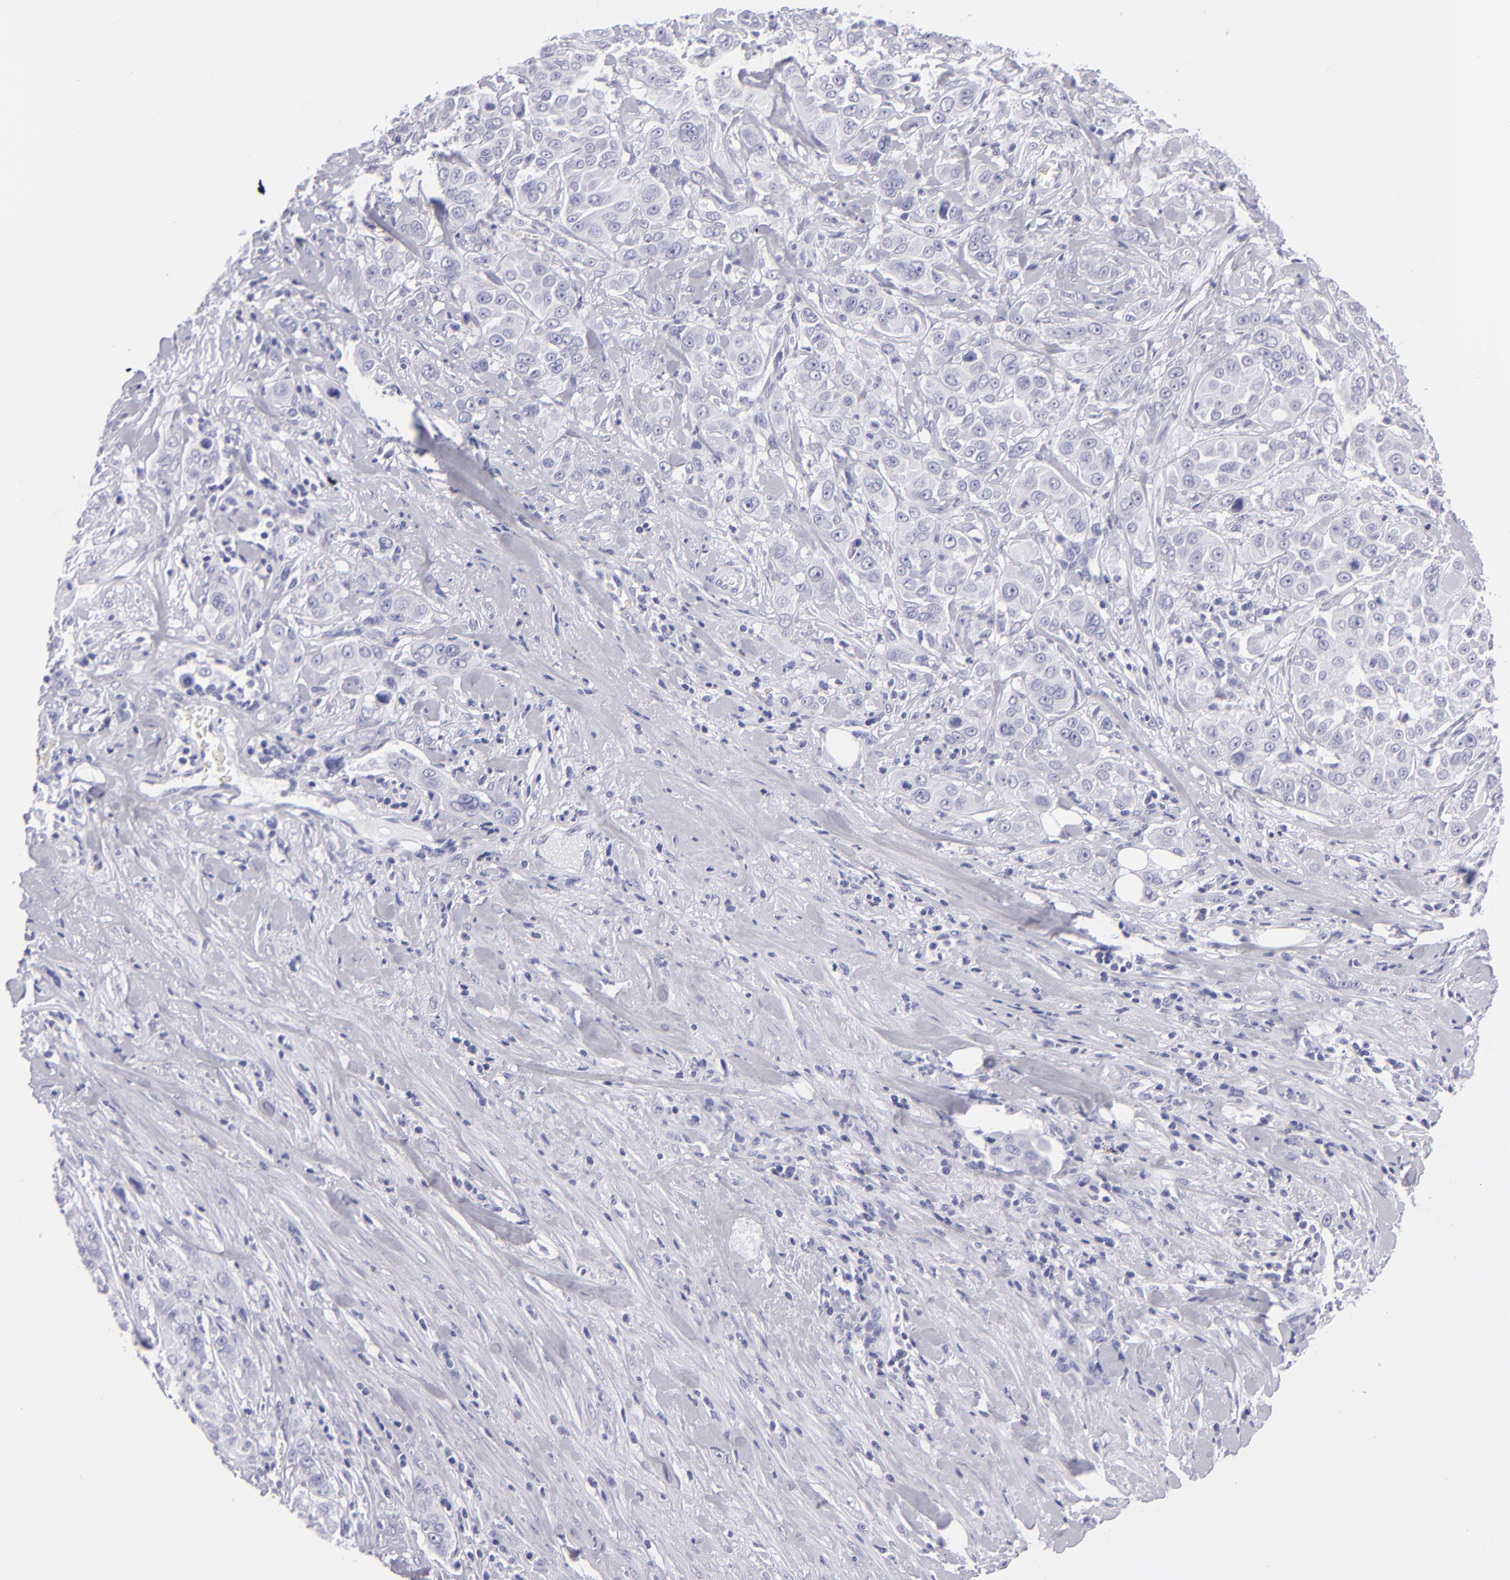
{"staining": {"intensity": "negative", "quantity": "none", "location": "none"}, "tissue": "pancreatic cancer", "cell_type": "Tumor cells", "image_type": "cancer", "snomed": [{"axis": "morphology", "description": "Adenocarcinoma, NOS"}, {"axis": "topography", "description": "Pancreas"}], "caption": "Tumor cells show no significant staining in pancreatic cancer. (DAB (3,3'-diaminobenzidine) immunohistochemistry with hematoxylin counter stain).", "gene": "PVALB", "patient": {"sex": "female", "age": 52}}